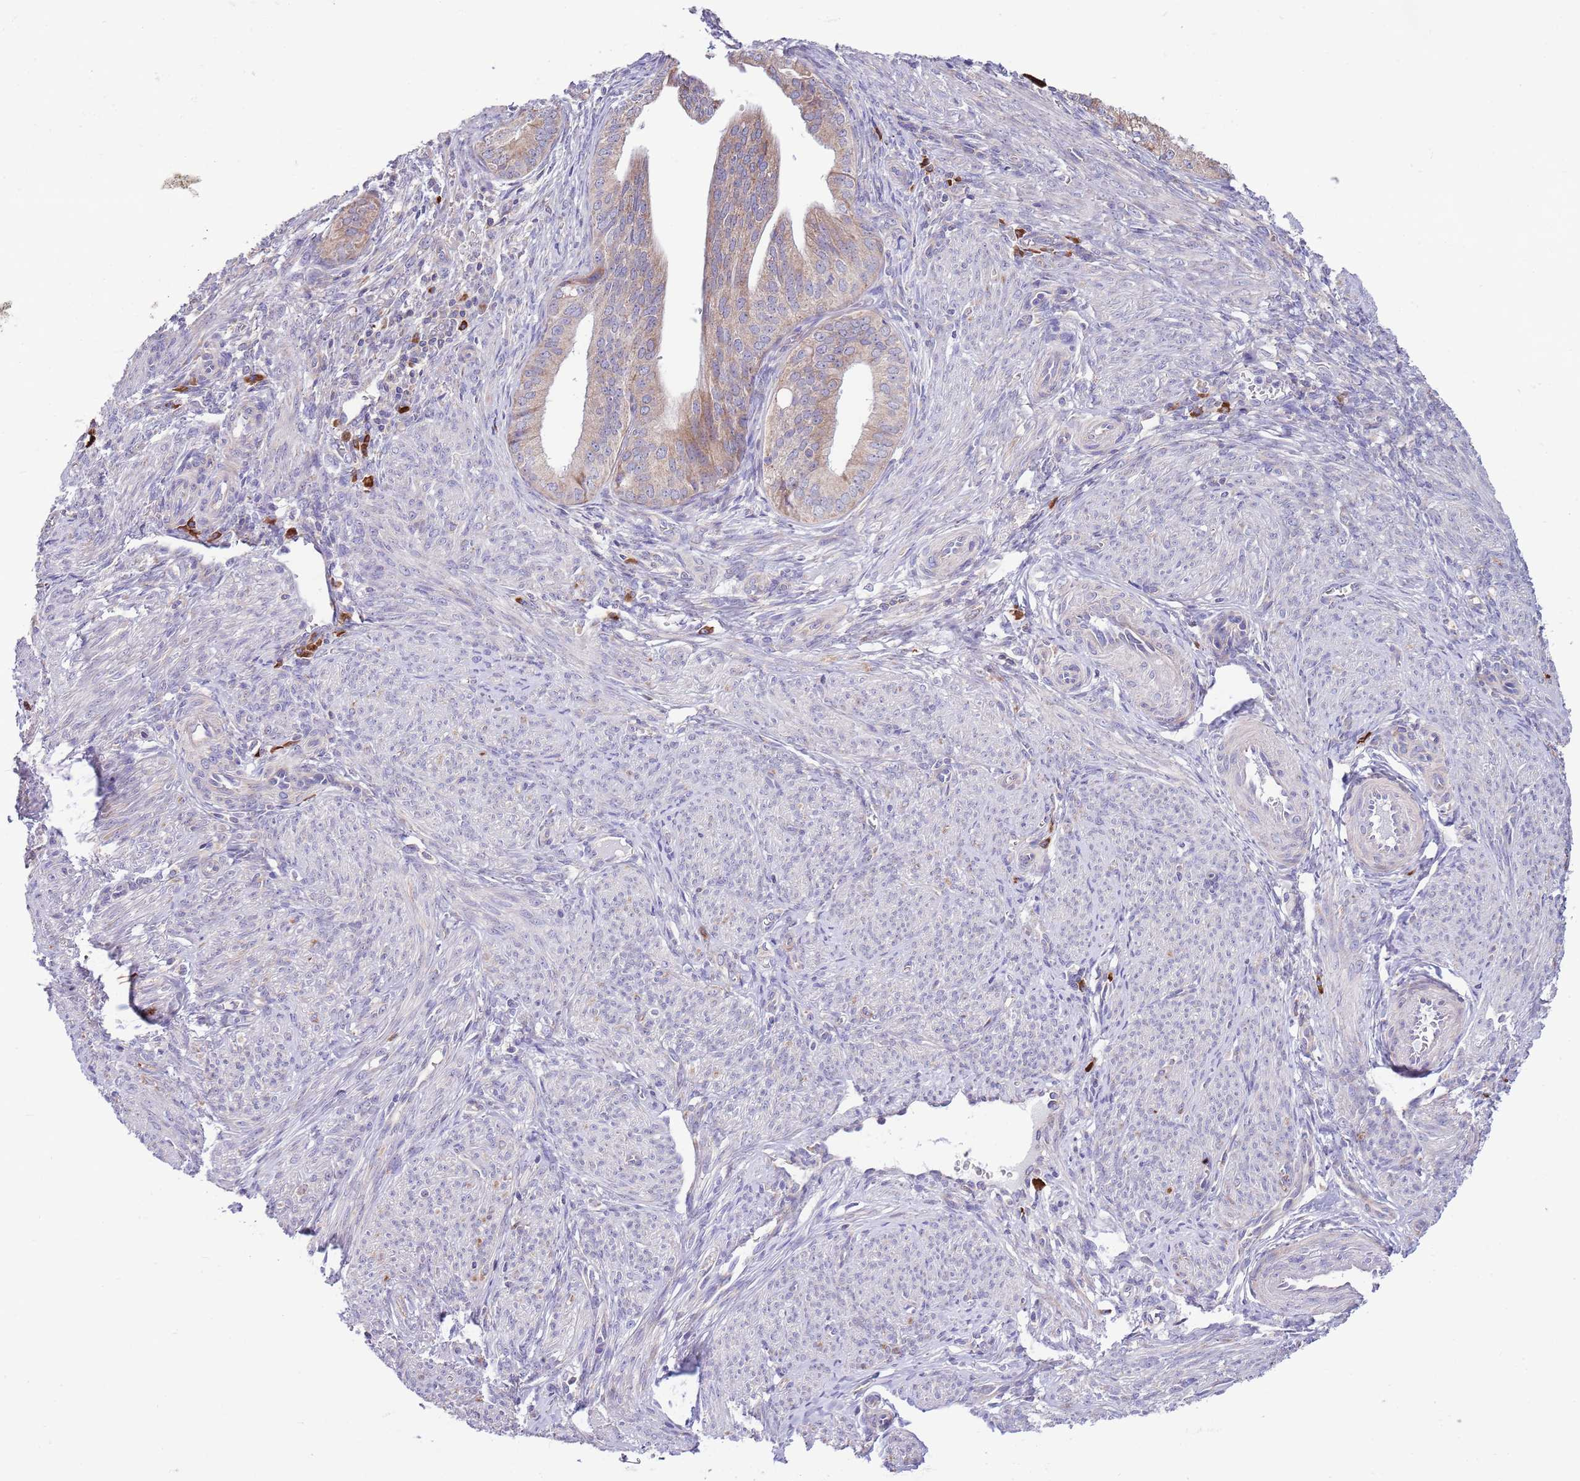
{"staining": {"intensity": "moderate", "quantity": "25%-75%", "location": "cytoplasmic/membranous"}, "tissue": "endometrial cancer", "cell_type": "Tumor cells", "image_type": "cancer", "snomed": [{"axis": "morphology", "description": "Adenocarcinoma, NOS"}, {"axis": "topography", "description": "Endometrium"}], "caption": "There is medium levels of moderate cytoplasmic/membranous staining in tumor cells of adenocarcinoma (endometrial), as demonstrated by immunohistochemical staining (brown color).", "gene": "DAND5", "patient": {"sex": "female", "age": 50}}